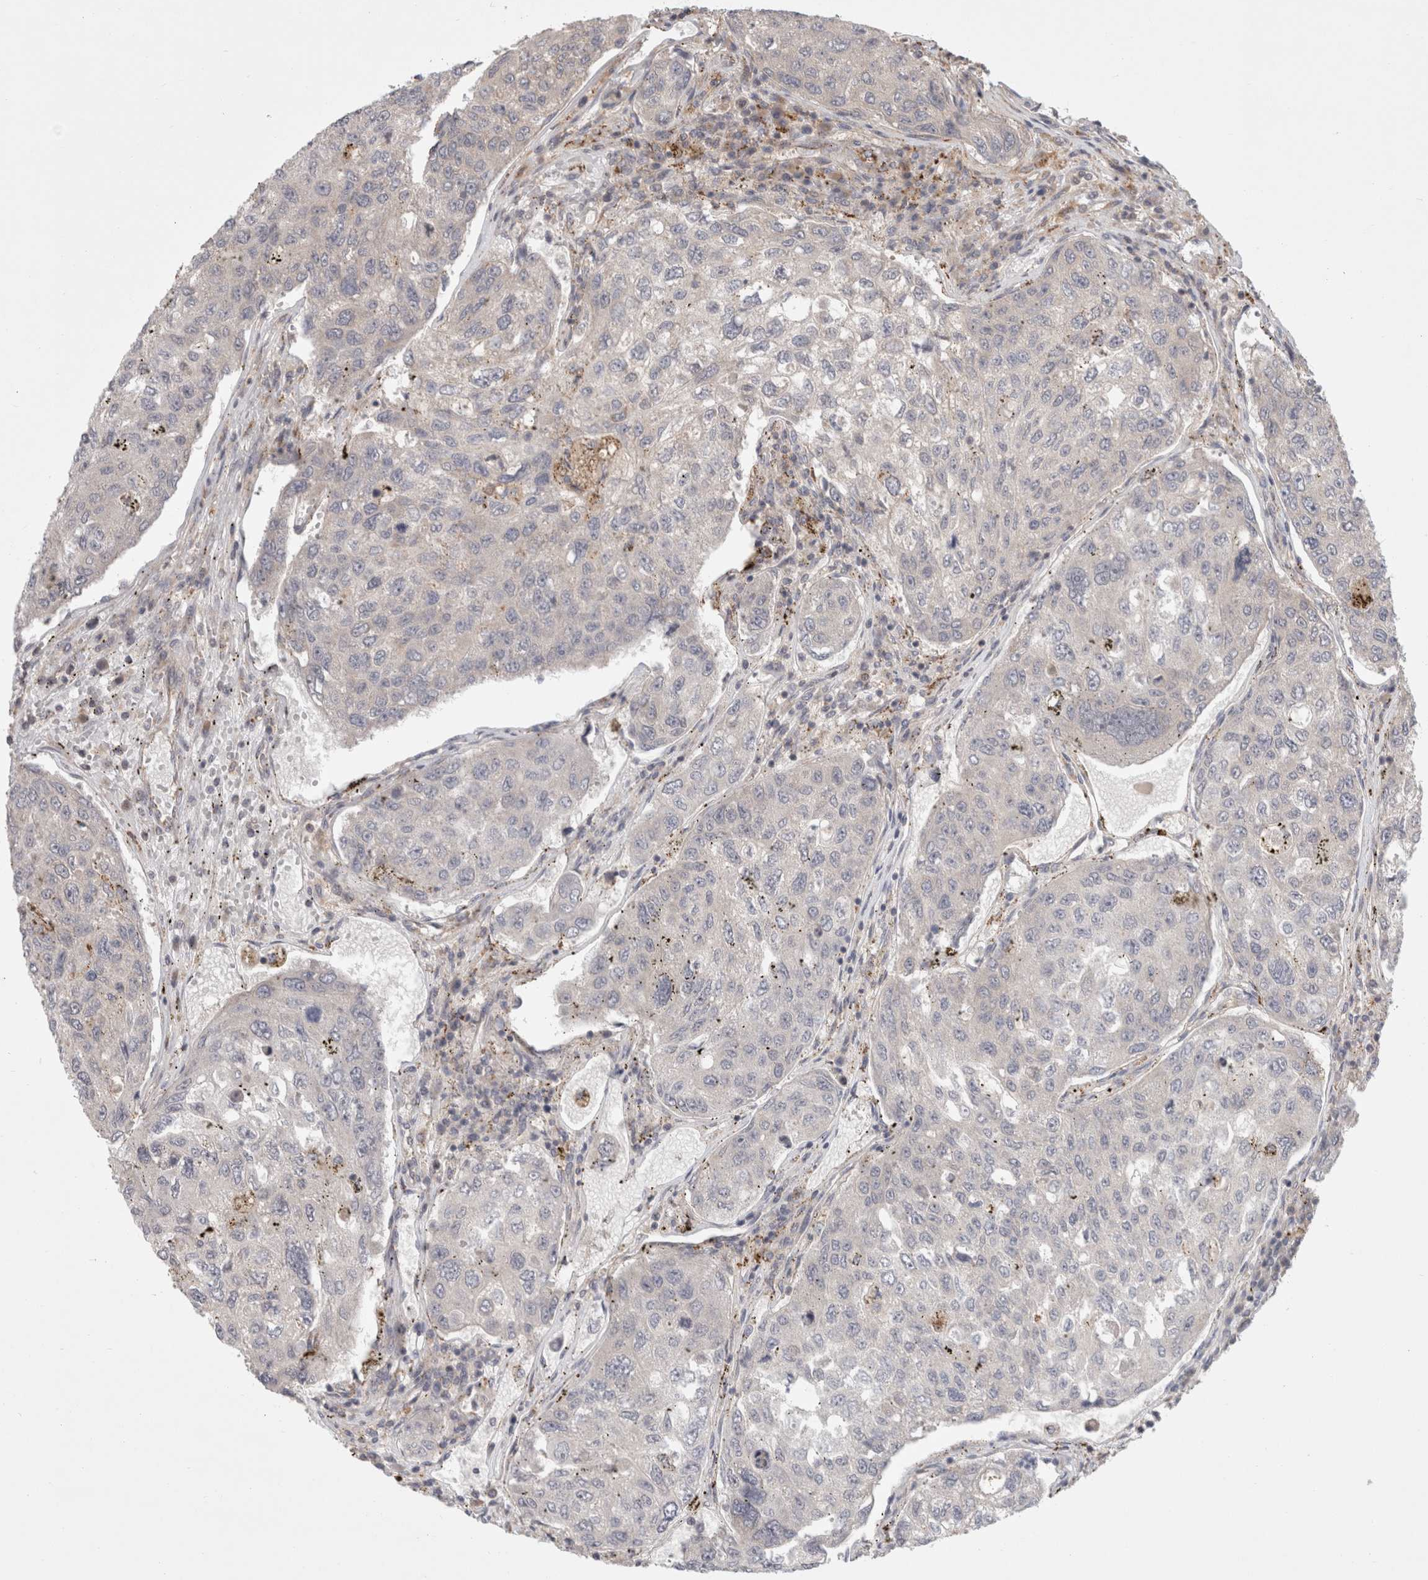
{"staining": {"intensity": "negative", "quantity": "none", "location": "none"}, "tissue": "urothelial cancer", "cell_type": "Tumor cells", "image_type": "cancer", "snomed": [{"axis": "morphology", "description": "Urothelial carcinoma, High grade"}, {"axis": "topography", "description": "Lymph node"}, {"axis": "topography", "description": "Urinary bladder"}], "caption": "IHC of urothelial cancer demonstrates no staining in tumor cells.", "gene": "HROB", "patient": {"sex": "male", "age": 51}}